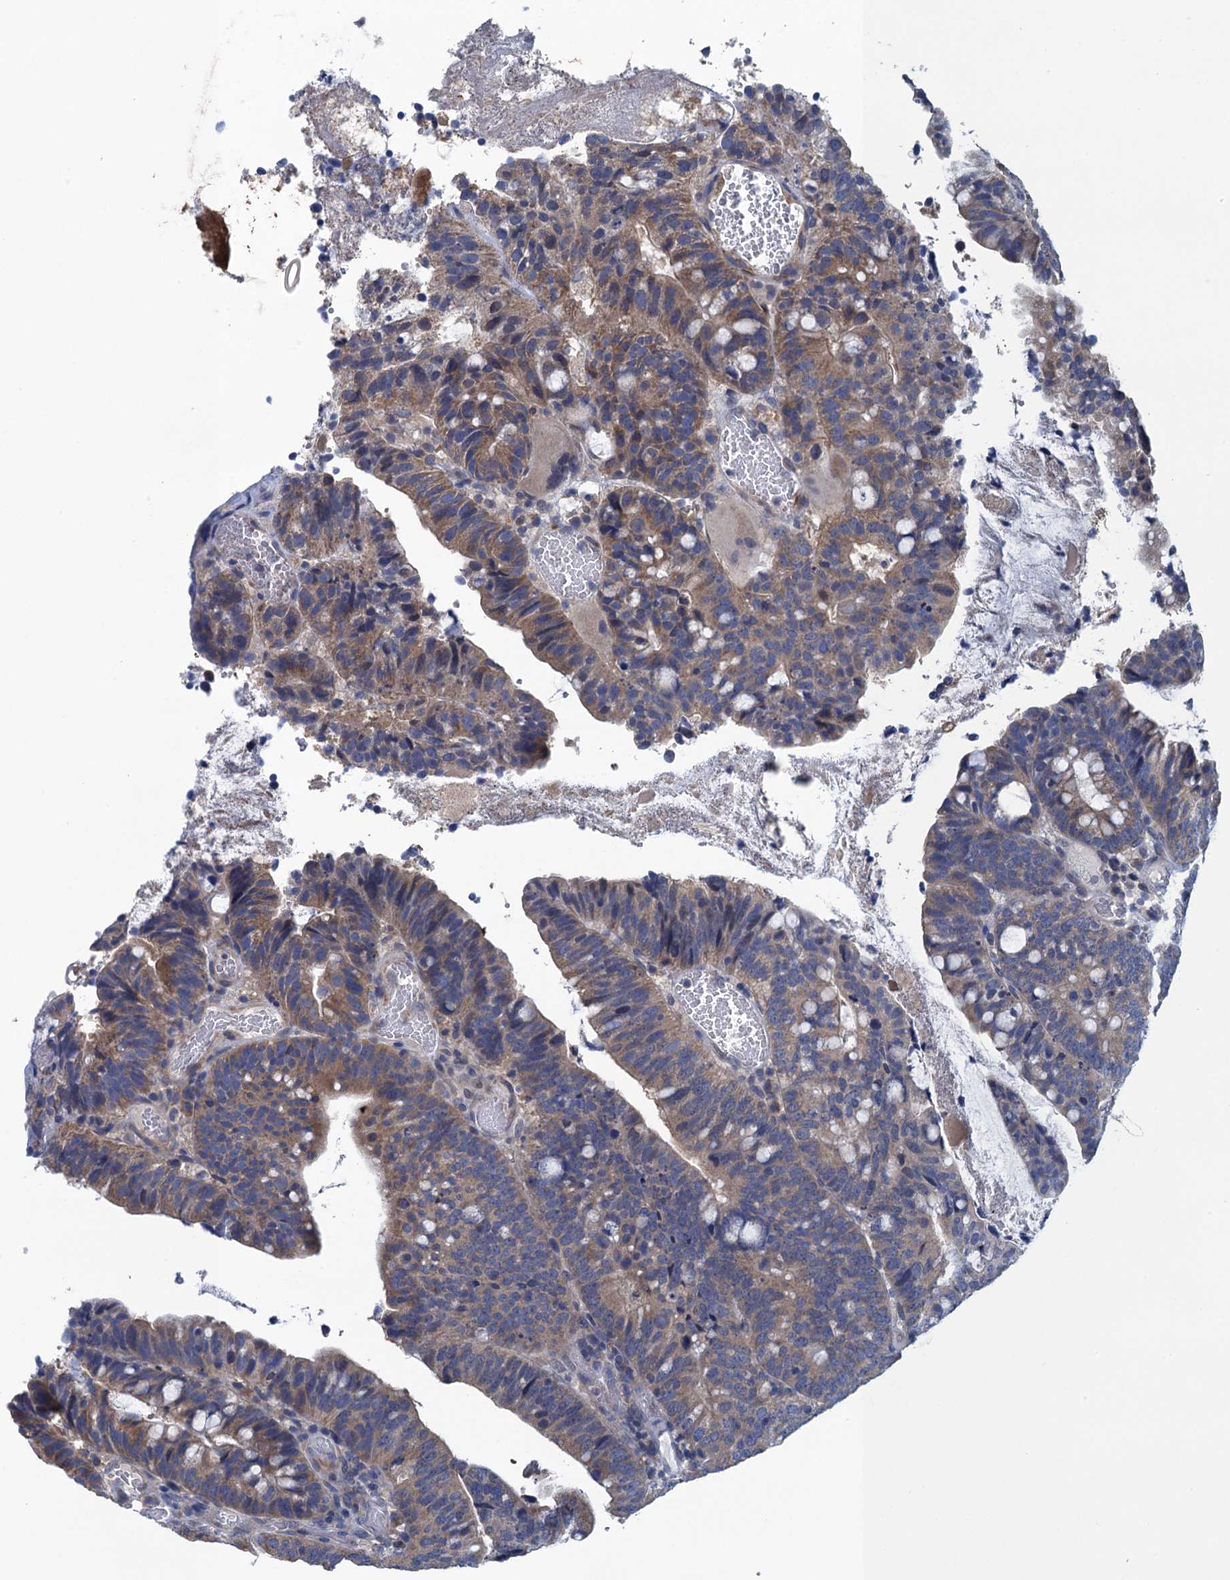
{"staining": {"intensity": "moderate", "quantity": "25%-75%", "location": "cytoplasmic/membranous"}, "tissue": "colorectal cancer", "cell_type": "Tumor cells", "image_type": "cancer", "snomed": [{"axis": "morphology", "description": "Adenocarcinoma, NOS"}, {"axis": "topography", "description": "Colon"}], "caption": "This is an image of IHC staining of colorectal cancer (adenocarcinoma), which shows moderate staining in the cytoplasmic/membranous of tumor cells.", "gene": "CTU2", "patient": {"sex": "female", "age": 66}}